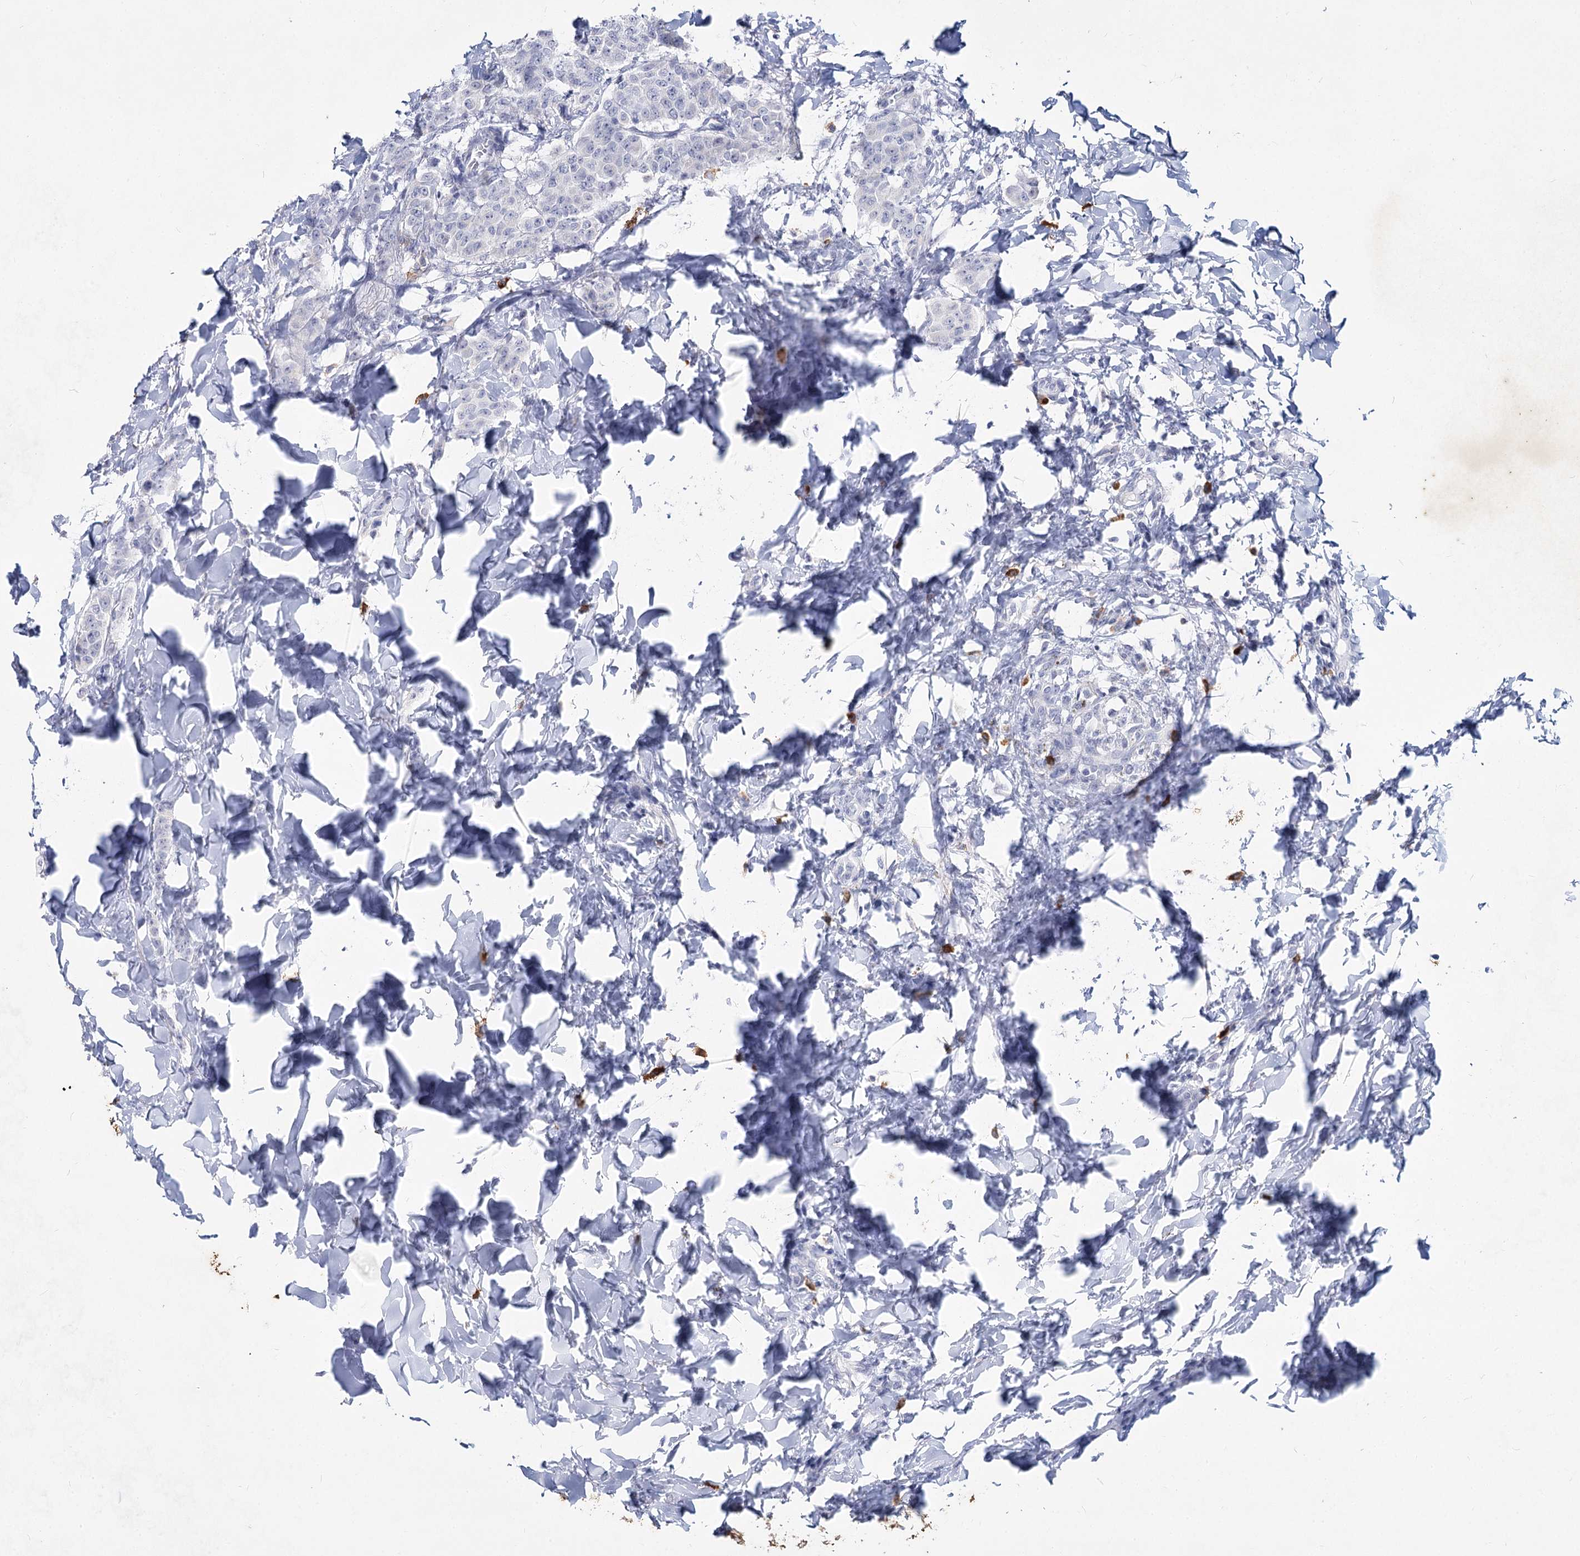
{"staining": {"intensity": "negative", "quantity": "none", "location": "none"}, "tissue": "breast cancer", "cell_type": "Tumor cells", "image_type": "cancer", "snomed": [{"axis": "morphology", "description": "Duct carcinoma"}, {"axis": "topography", "description": "Breast"}], "caption": "Tumor cells are negative for brown protein staining in breast invasive ductal carcinoma.", "gene": "CCDC73", "patient": {"sex": "female", "age": 40}}